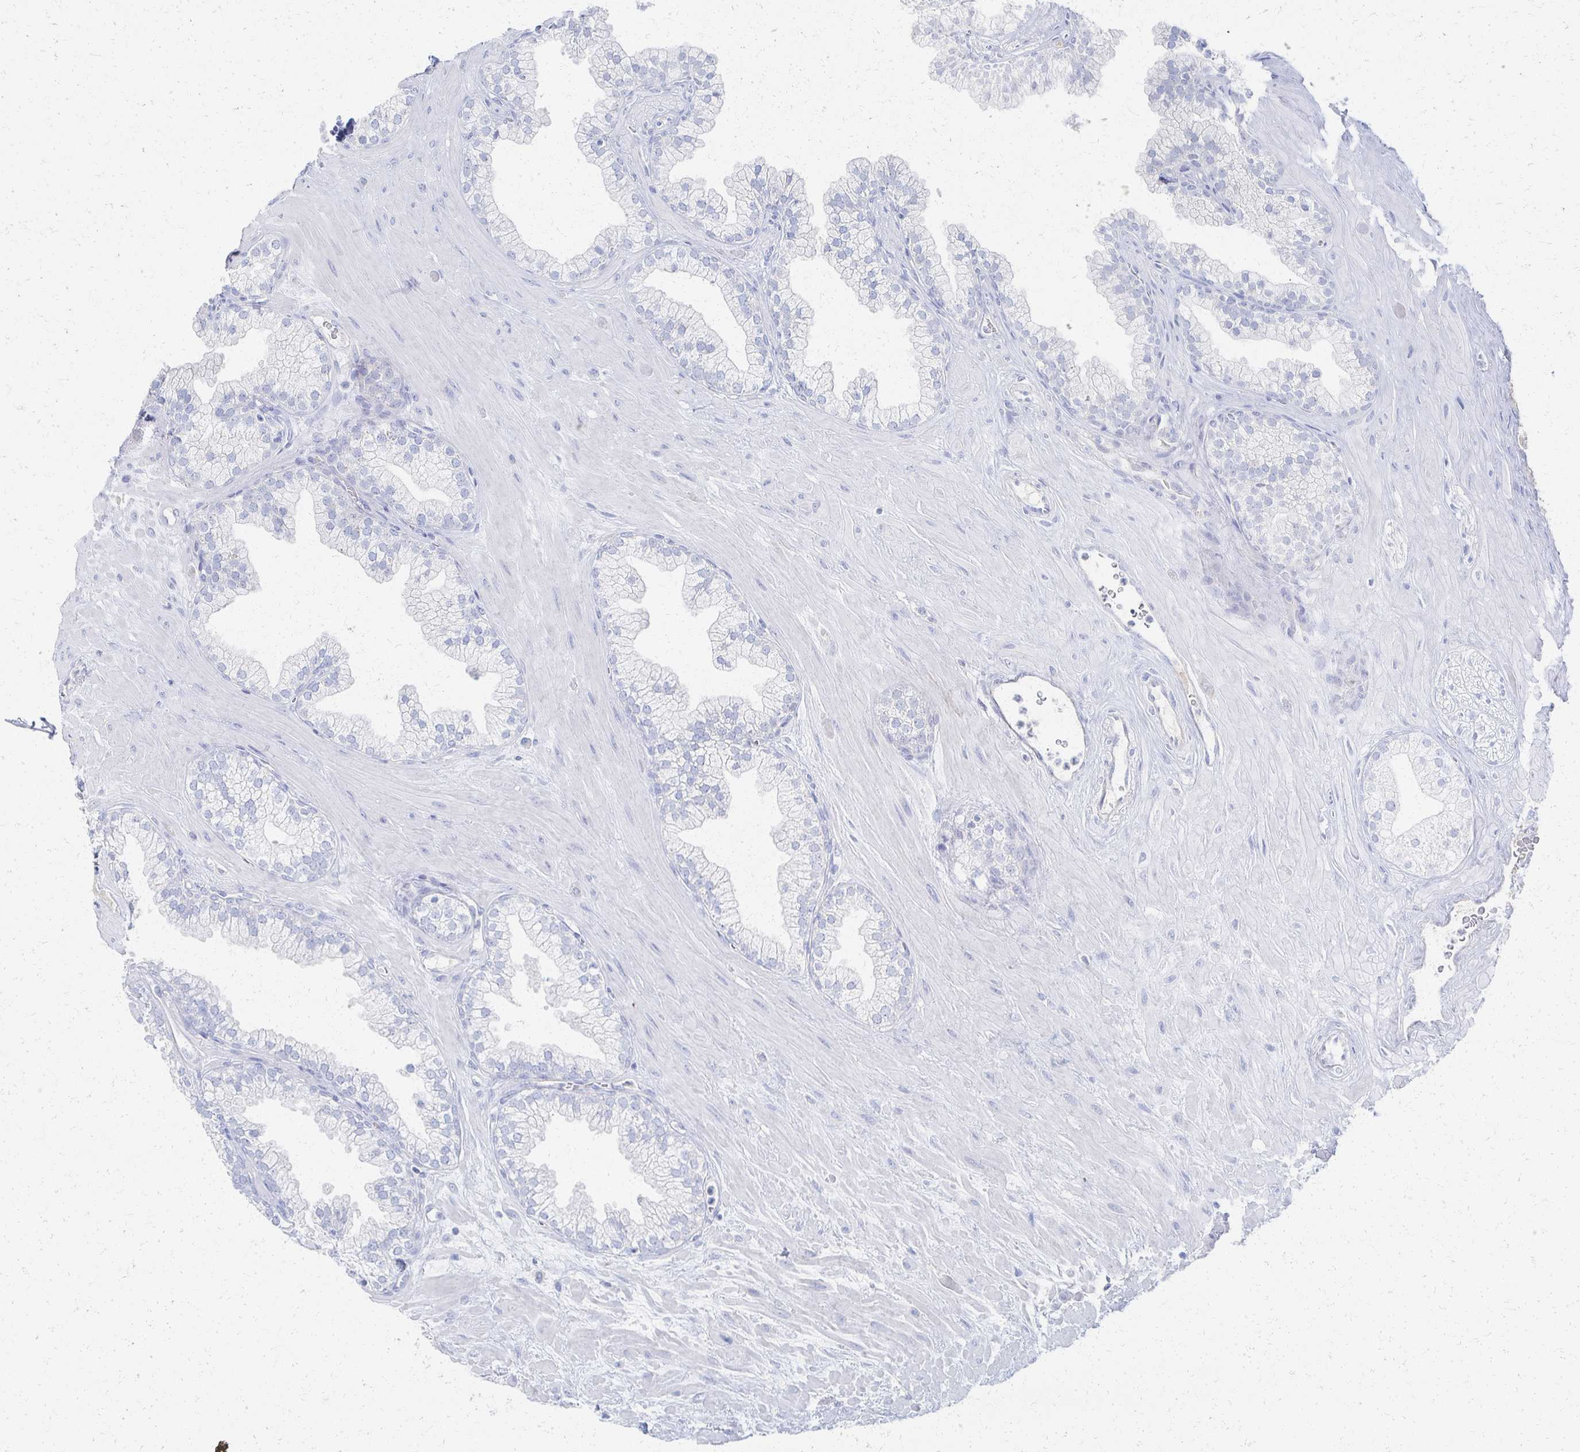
{"staining": {"intensity": "negative", "quantity": "none", "location": "none"}, "tissue": "prostate", "cell_type": "Glandular cells", "image_type": "normal", "snomed": [{"axis": "morphology", "description": "Normal tissue, NOS"}, {"axis": "topography", "description": "Prostate"}, {"axis": "topography", "description": "Peripheral nerve tissue"}], "caption": "Benign prostate was stained to show a protein in brown. There is no significant expression in glandular cells. The staining was performed using DAB (3,3'-diaminobenzidine) to visualize the protein expression in brown, while the nuclei were stained in blue with hematoxylin (Magnification: 20x).", "gene": "PRR20A", "patient": {"sex": "male", "age": 61}}